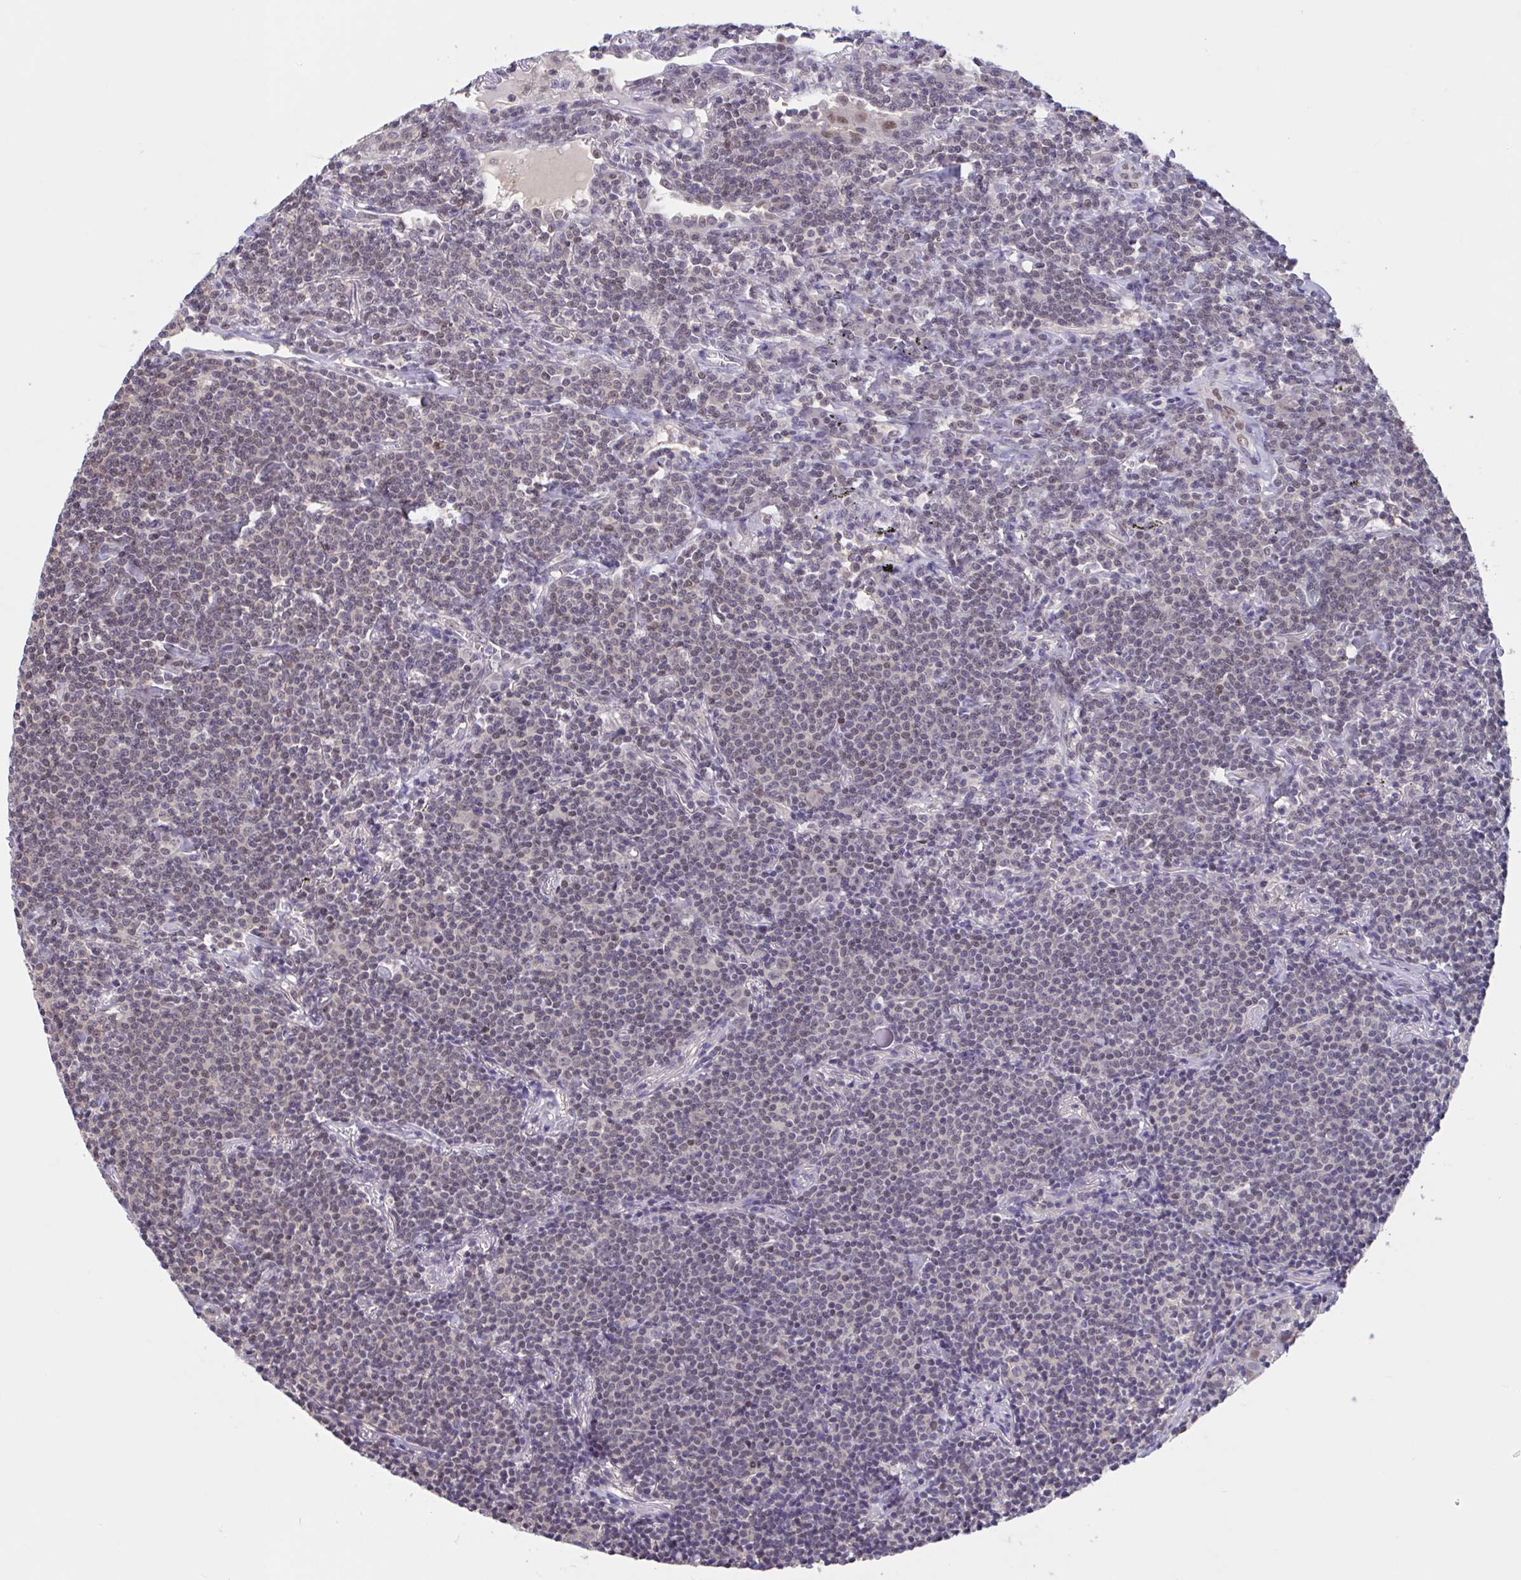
{"staining": {"intensity": "negative", "quantity": "none", "location": "none"}, "tissue": "lymphoma", "cell_type": "Tumor cells", "image_type": "cancer", "snomed": [{"axis": "morphology", "description": "Malignant lymphoma, non-Hodgkin's type, Low grade"}, {"axis": "topography", "description": "Lung"}], "caption": "DAB immunohistochemical staining of human low-grade malignant lymphoma, non-Hodgkin's type demonstrates no significant staining in tumor cells.", "gene": "RBL1", "patient": {"sex": "female", "age": 71}}